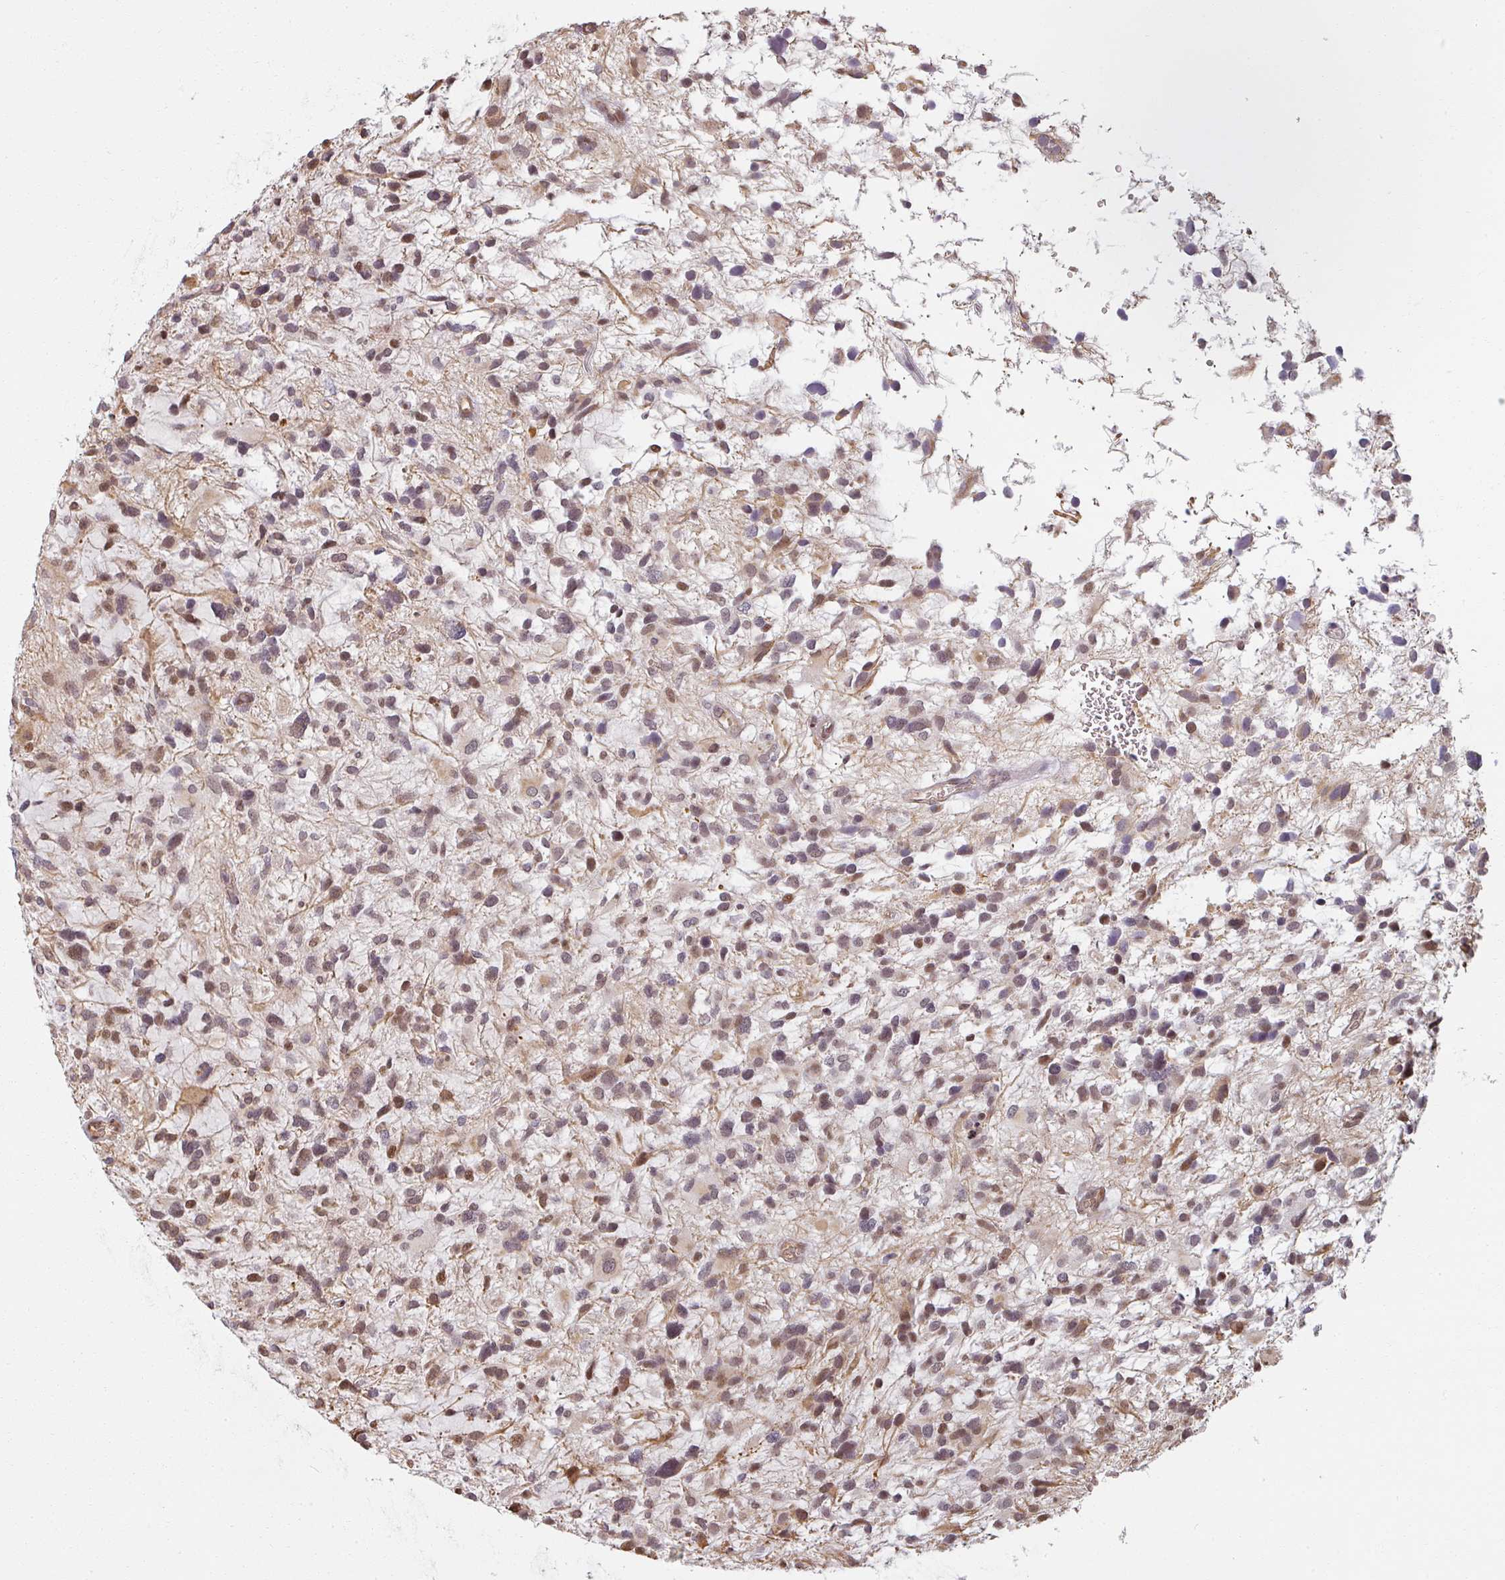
{"staining": {"intensity": "moderate", "quantity": "25%-75%", "location": "cytoplasmic/membranous,nuclear"}, "tissue": "glioma", "cell_type": "Tumor cells", "image_type": "cancer", "snomed": [{"axis": "morphology", "description": "Glioma, malignant, High grade"}, {"axis": "topography", "description": "Brain"}], "caption": "Protein staining of malignant glioma (high-grade) tissue exhibits moderate cytoplasmic/membranous and nuclear positivity in approximately 25%-75% of tumor cells.", "gene": "MED19", "patient": {"sex": "female", "age": 11}}